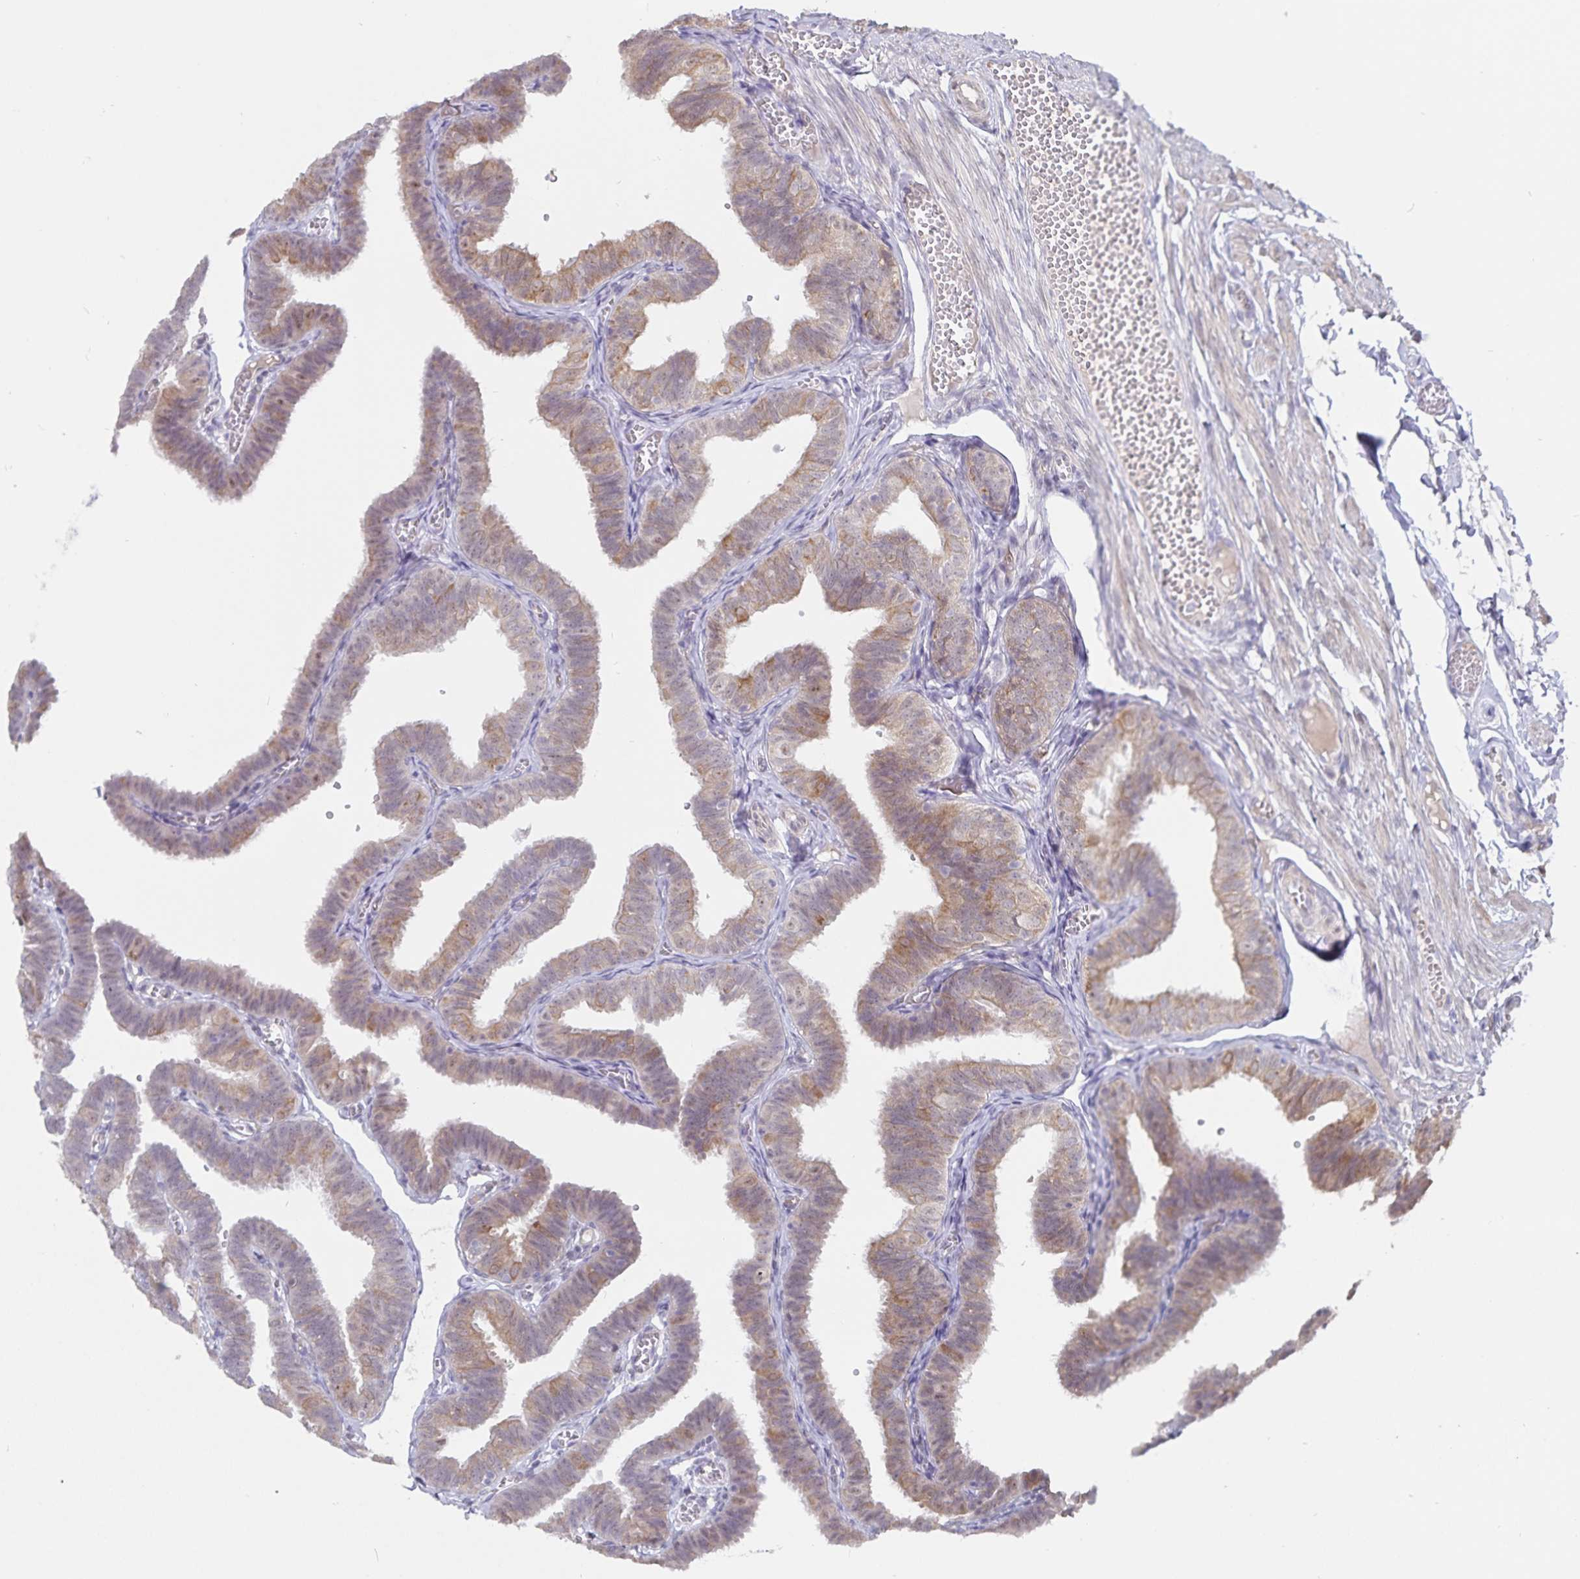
{"staining": {"intensity": "weak", "quantity": ">75%", "location": "cytoplasmic/membranous"}, "tissue": "fallopian tube", "cell_type": "Glandular cells", "image_type": "normal", "snomed": [{"axis": "morphology", "description": "Normal tissue, NOS"}, {"axis": "topography", "description": "Fallopian tube"}], "caption": "Immunohistochemical staining of benign human fallopian tube exhibits low levels of weak cytoplasmic/membranous positivity in about >75% of glandular cells. Ihc stains the protein of interest in brown and the nuclei are stained blue.", "gene": "ATP2A2", "patient": {"sex": "female", "age": 25}}